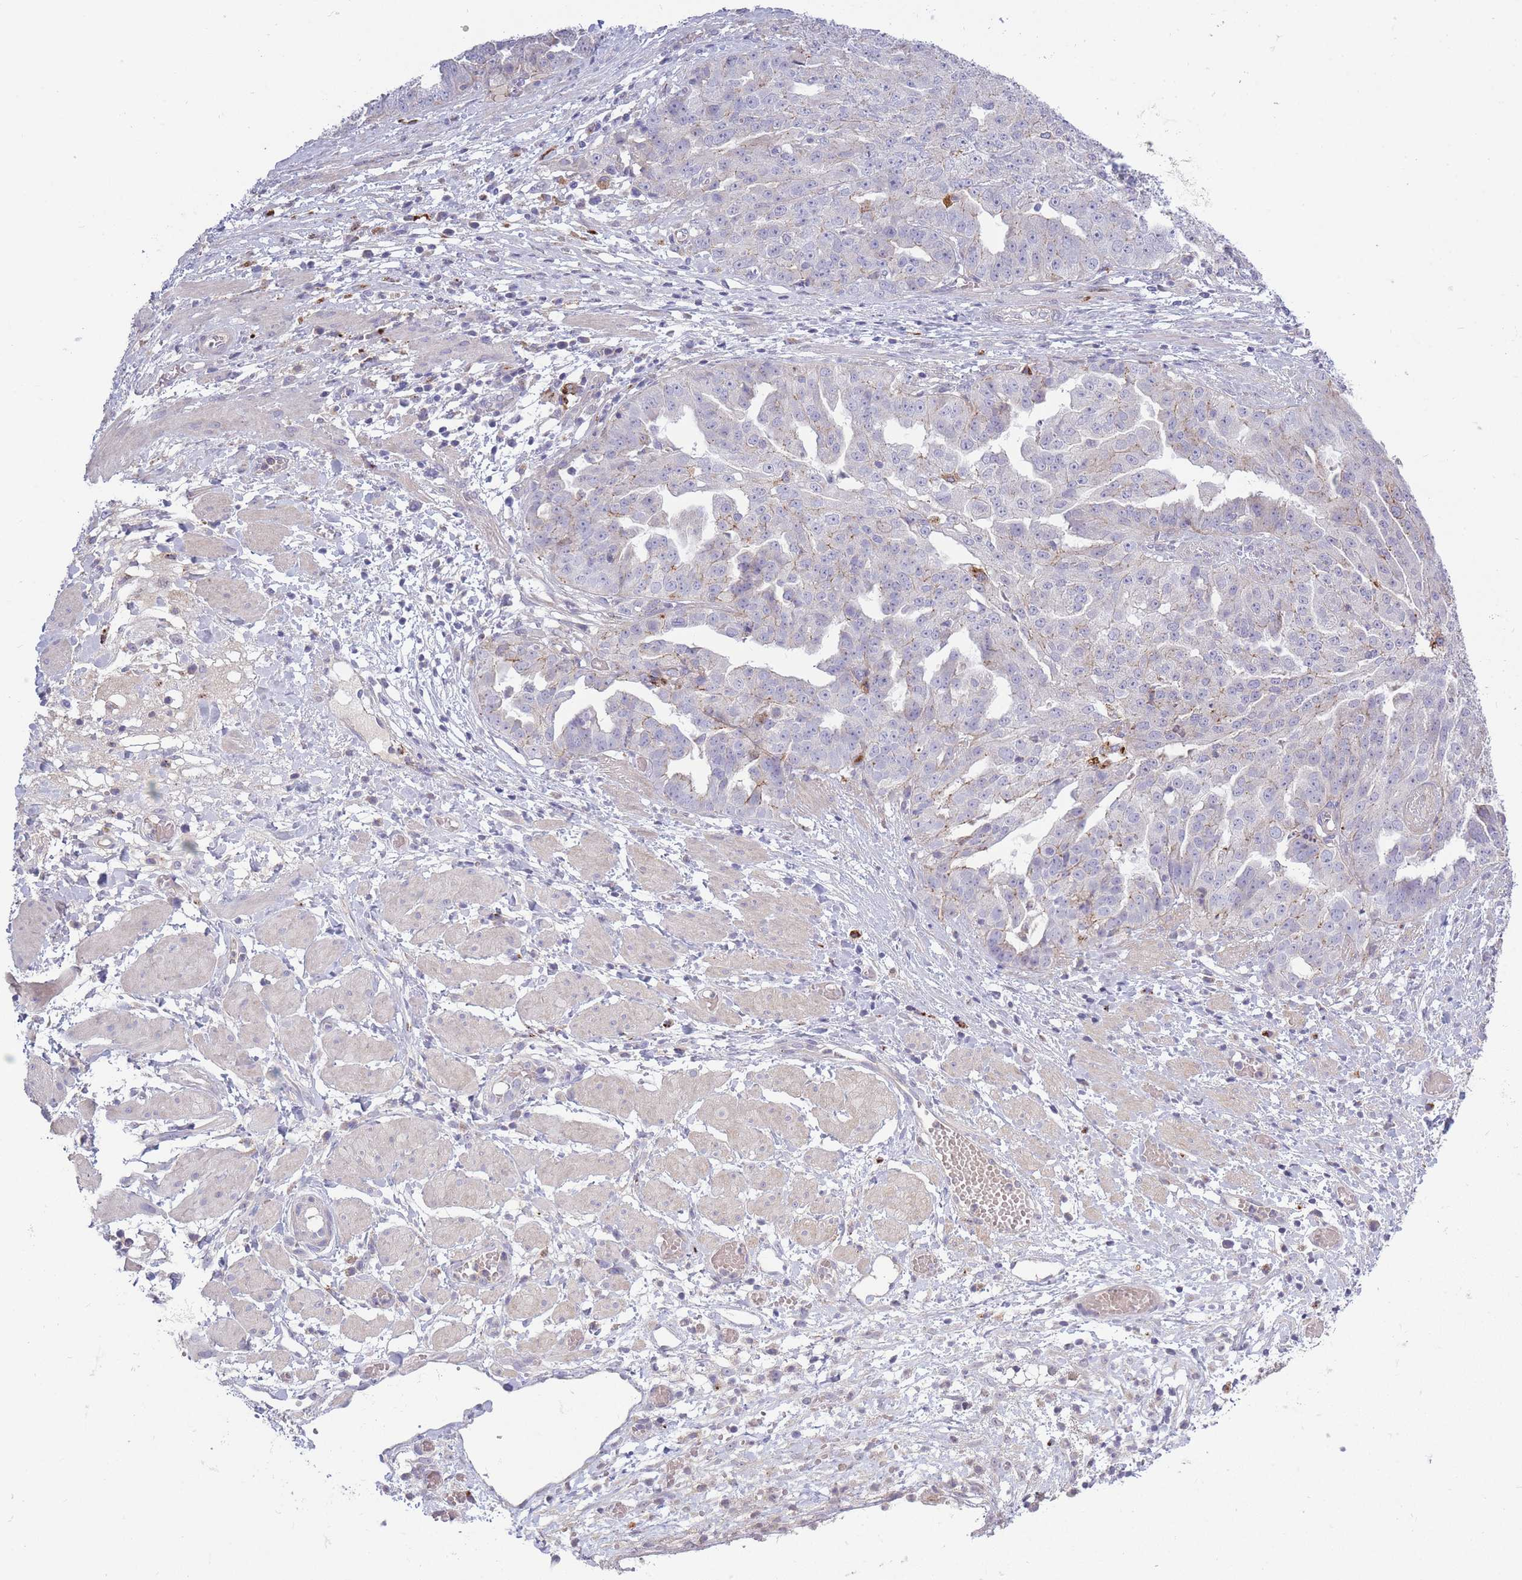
{"staining": {"intensity": "negative", "quantity": "none", "location": "none"}, "tissue": "ovarian cancer", "cell_type": "Tumor cells", "image_type": "cancer", "snomed": [{"axis": "morphology", "description": "Cystadenocarcinoma, serous, NOS"}, {"axis": "topography", "description": "Ovary"}], "caption": "An IHC image of ovarian serous cystadenocarcinoma is shown. There is no staining in tumor cells of ovarian serous cystadenocarcinoma. Brightfield microscopy of immunohistochemistry (IHC) stained with DAB (3,3'-diaminobenzidine) (brown) and hematoxylin (blue), captured at high magnification.", "gene": "TRIM61", "patient": {"sex": "female", "age": 58}}